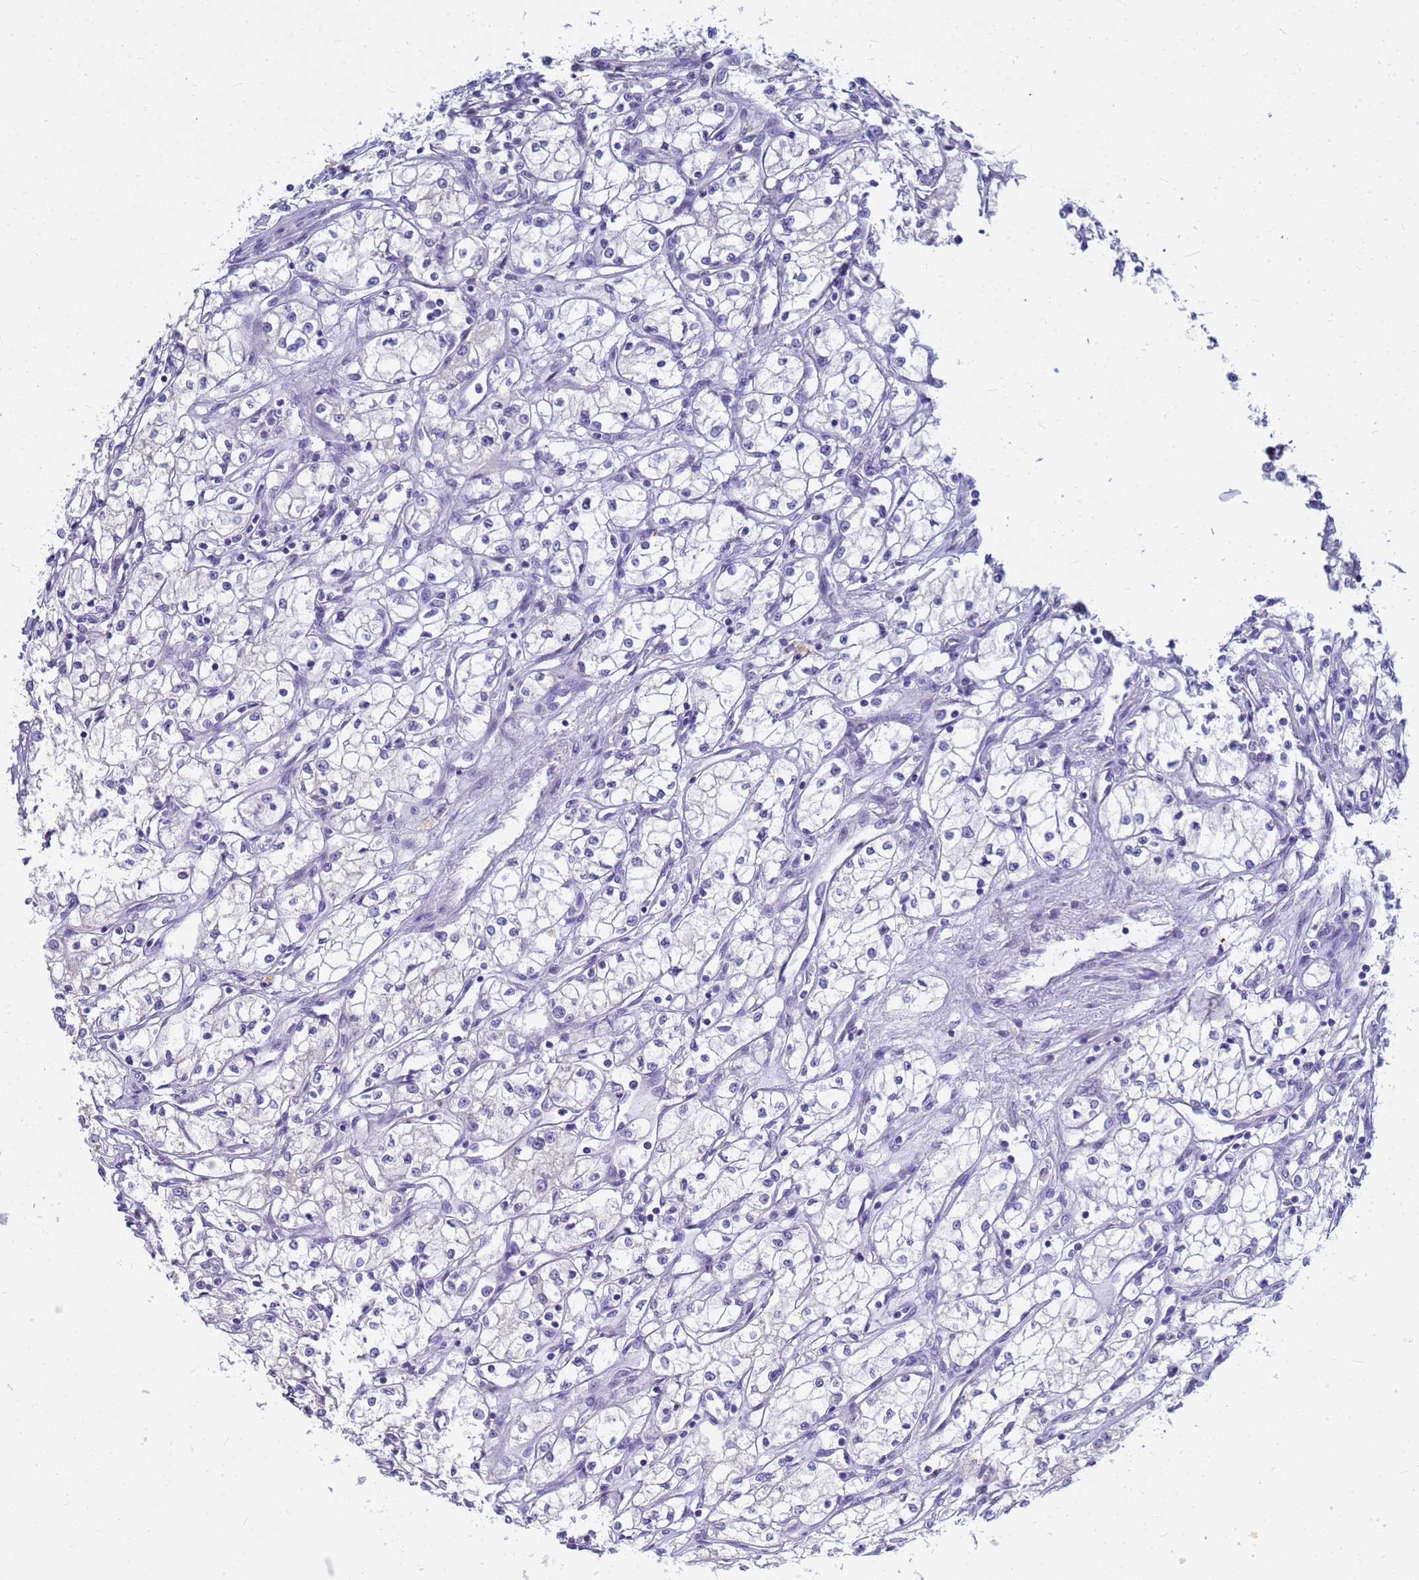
{"staining": {"intensity": "negative", "quantity": "none", "location": "none"}, "tissue": "renal cancer", "cell_type": "Tumor cells", "image_type": "cancer", "snomed": [{"axis": "morphology", "description": "Adenocarcinoma, NOS"}, {"axis": "topography", "description": "Kidney"}], "caption": "Renal adenocarcinoma was stained to show a protein in brown. There is no significant expression in tumor cells.", "gene": "B3GNT8", "patient": {"sex": "male", "age": 59}}